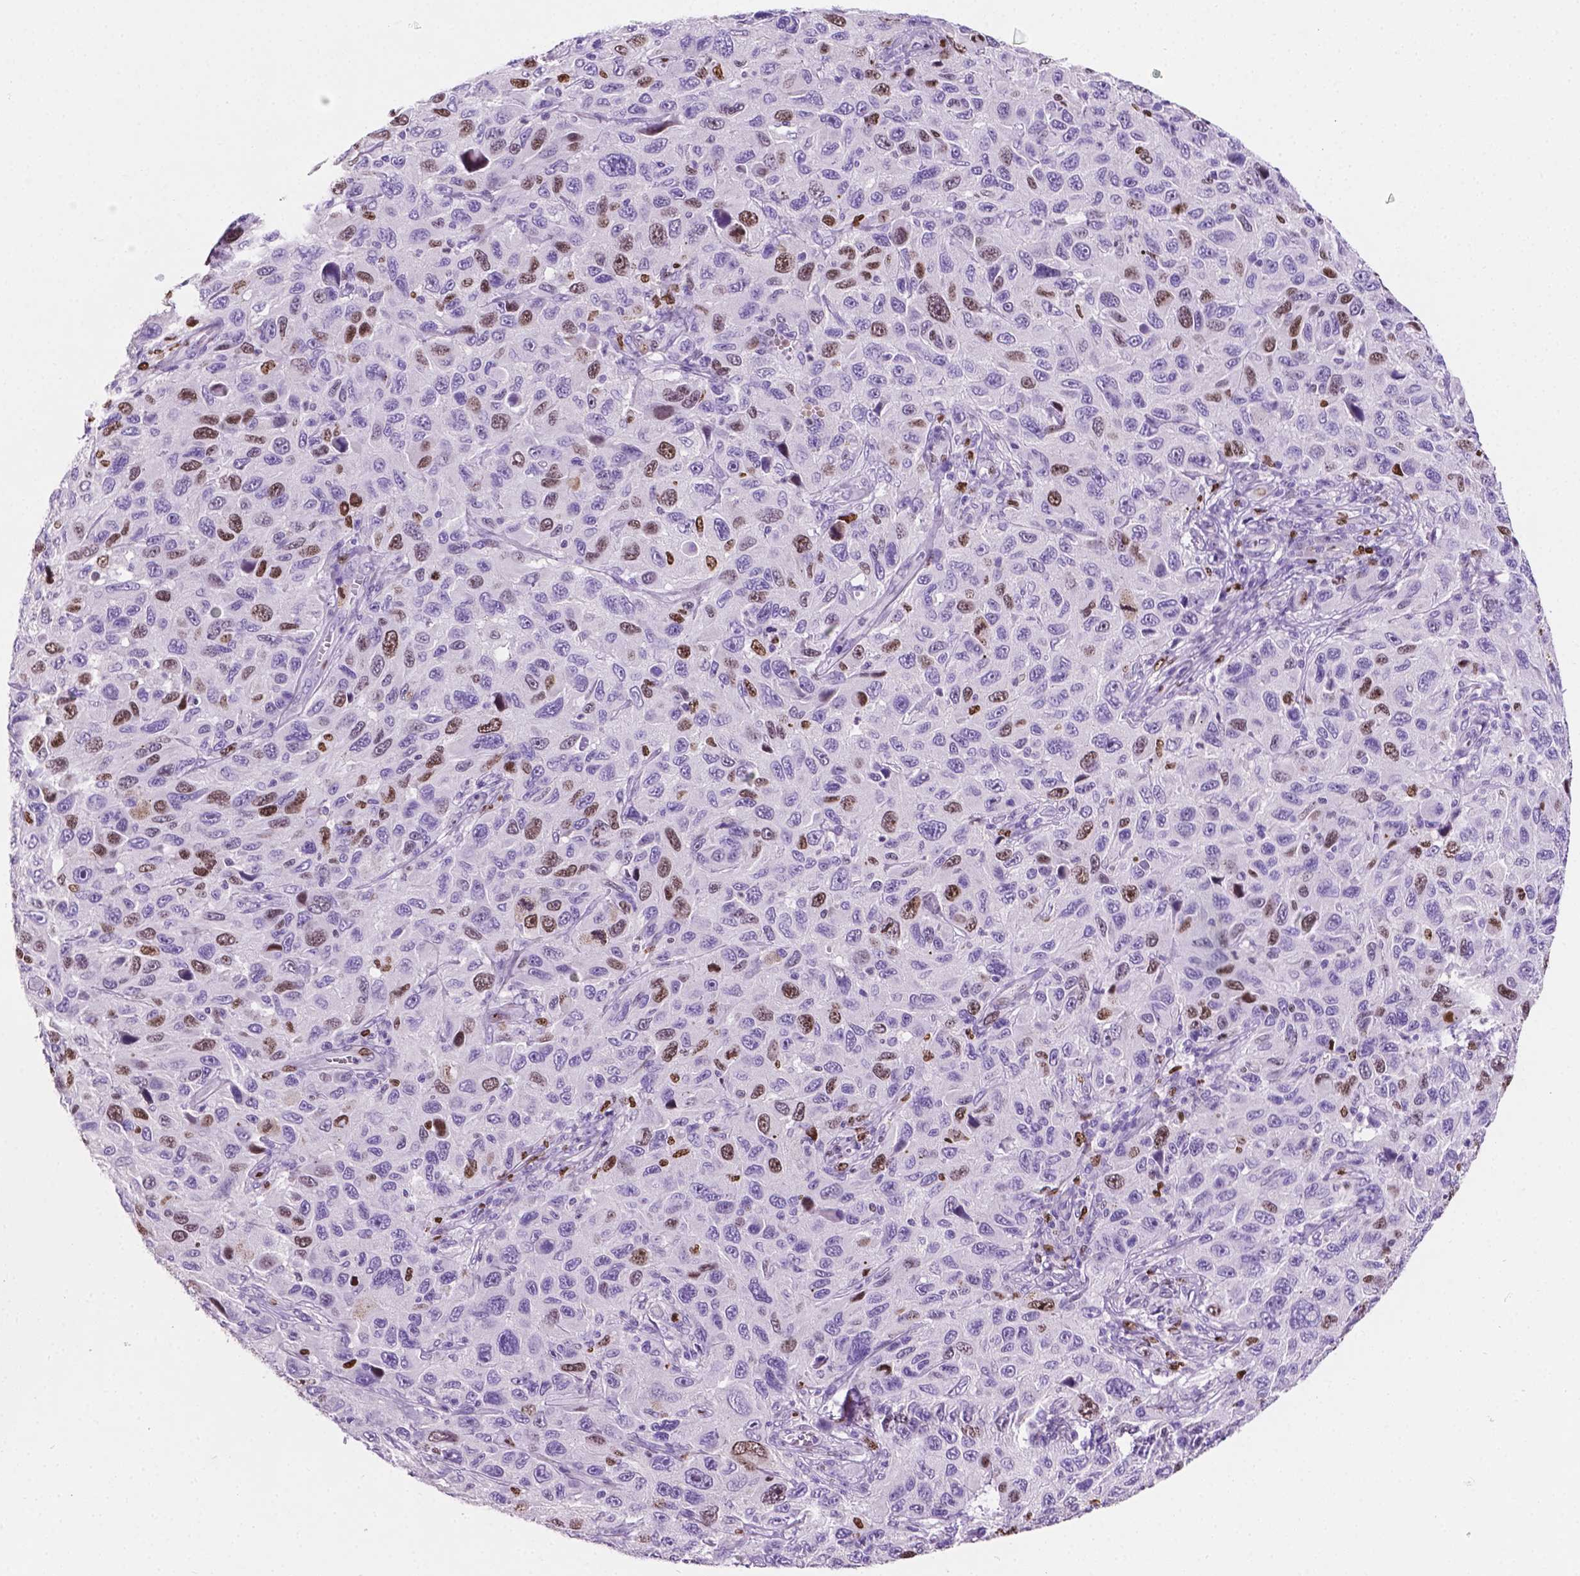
{"staining": {"intensity": "moderate", "quantity": "25%-75%", "location": "nuclear"}, "tissue": "melanoma", "cell_type": "Tumor cells", "image_type": "cancer", "snomed": [{"axis": "morphology", "description": "Malignant melanoma, NOS"}, {"axis": "topography", "description": "Skin"}], "caption": "An immunohistochemistry histopathology image of neoplastic tissue is shown. Protein staining in brown labels moderate nuclear positivity in melanoma within tumor cells.", "gene": "SIAH2", "patient": {"sex": "male", "age": 53}}